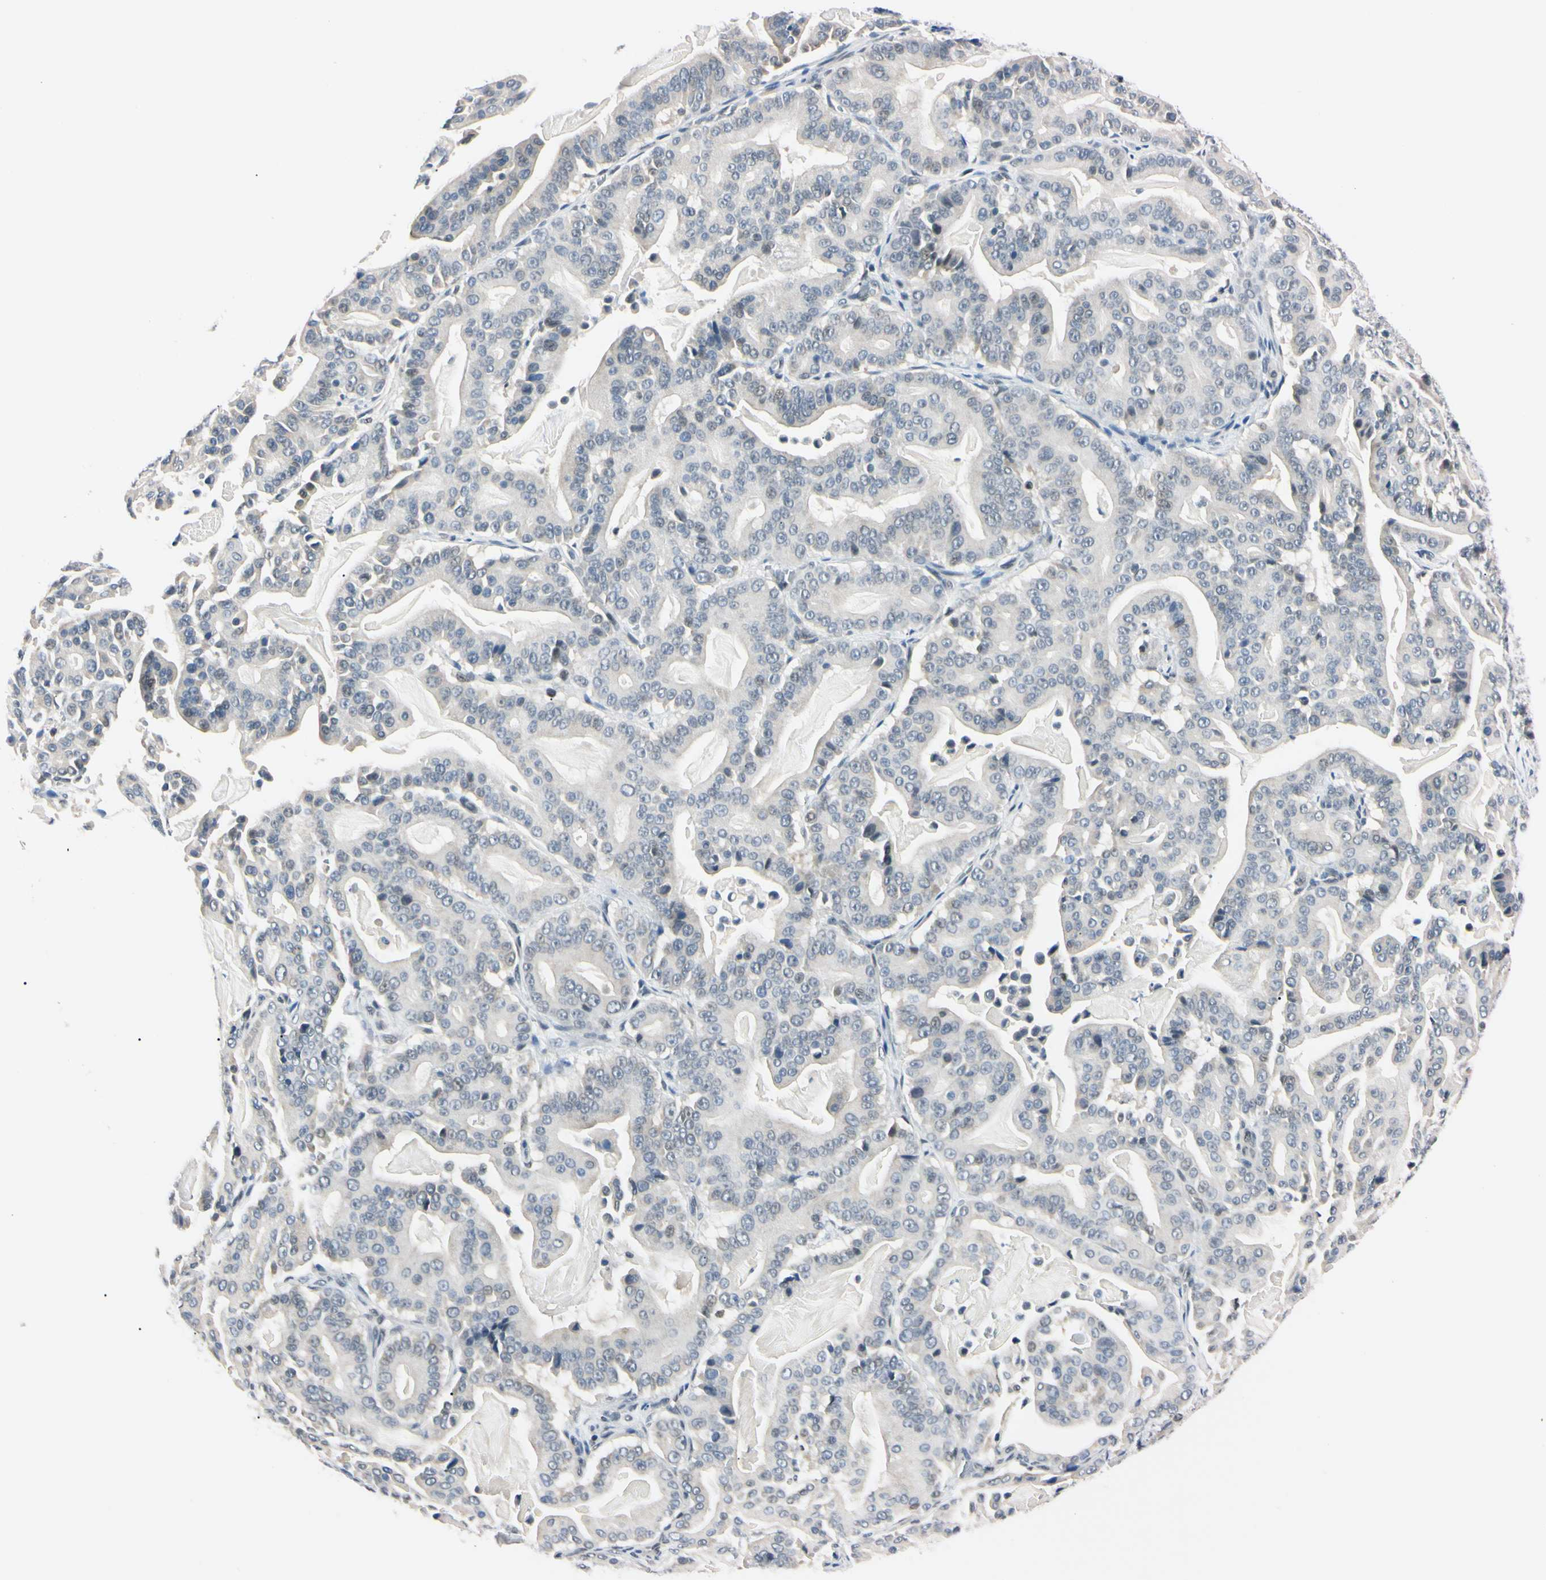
{"staining": {"intensity": "negative", "quantity": "none", "location": "none"}, "tissue": "pancreatic cancer", "cell_type": "Tumor cells", "image_type": "cancer", "snomed": [{"axis": "morphology", "description": "Adenocarcinoma, NOS"}, {"axis": "topography", "description": "Pancreas"}], "caption": "High power microscopy histopathology image of an immunohistochemistry micrograph of pancreatic adenocarcinoma, revealing no significant positivity in tumor cells.", "gene": "C1orf174", "patient": {"sex": "male", "age": 63}}